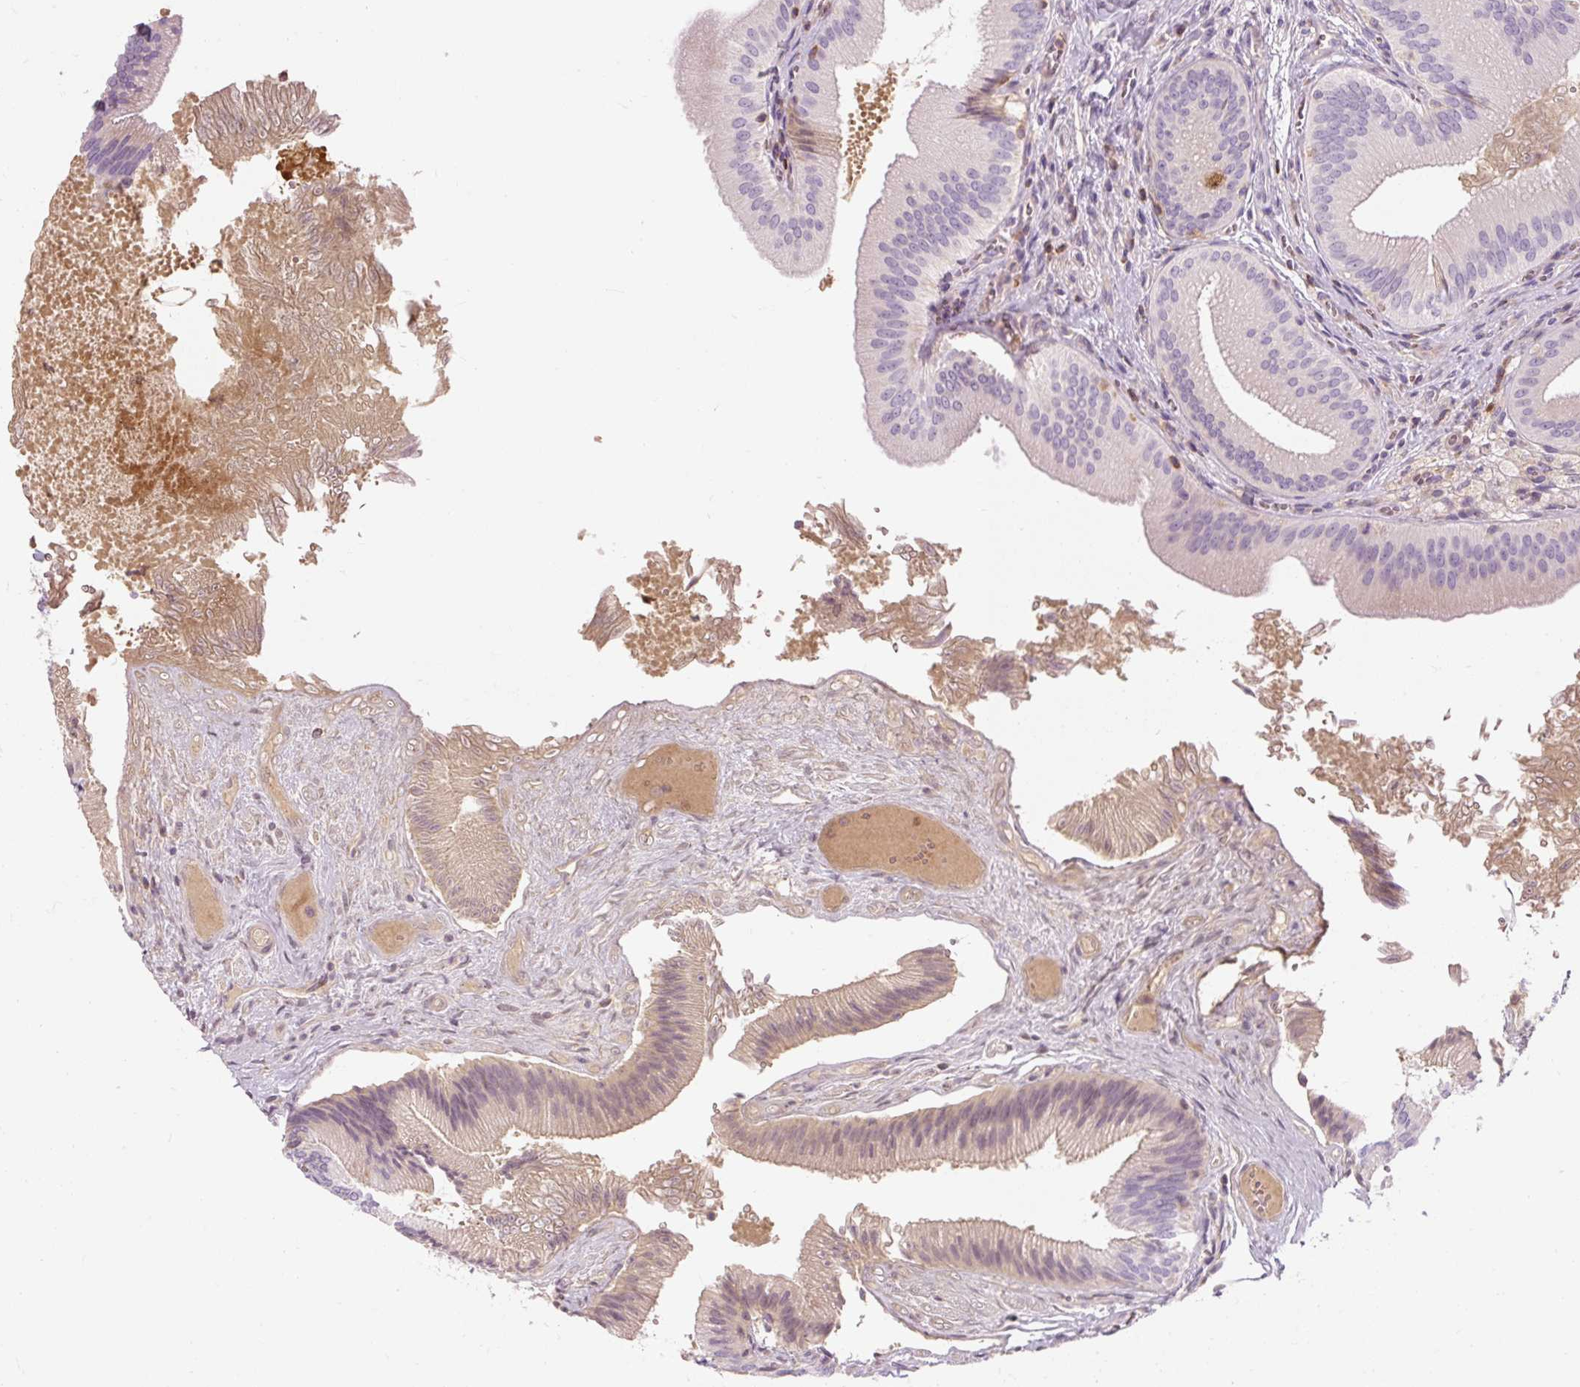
{"staining": {"intensity": "weak", "quantity": "<25%", "location": "cytoplasmic/membranous"}, "tissue": "gallbladder", "cell_type": "Glandular cells", "image_type": "normal", "snomed": [{"axis": "morphology", "description": "Normal tissue, NOS"}, {"axis": "topography", "description": "Gallbladder"}], "caption": "IHC of benign gallbladder exhibits no expression in glandular cells.", "gene": "TIGD2", "patient": {"sex": "male", "age": 17}}